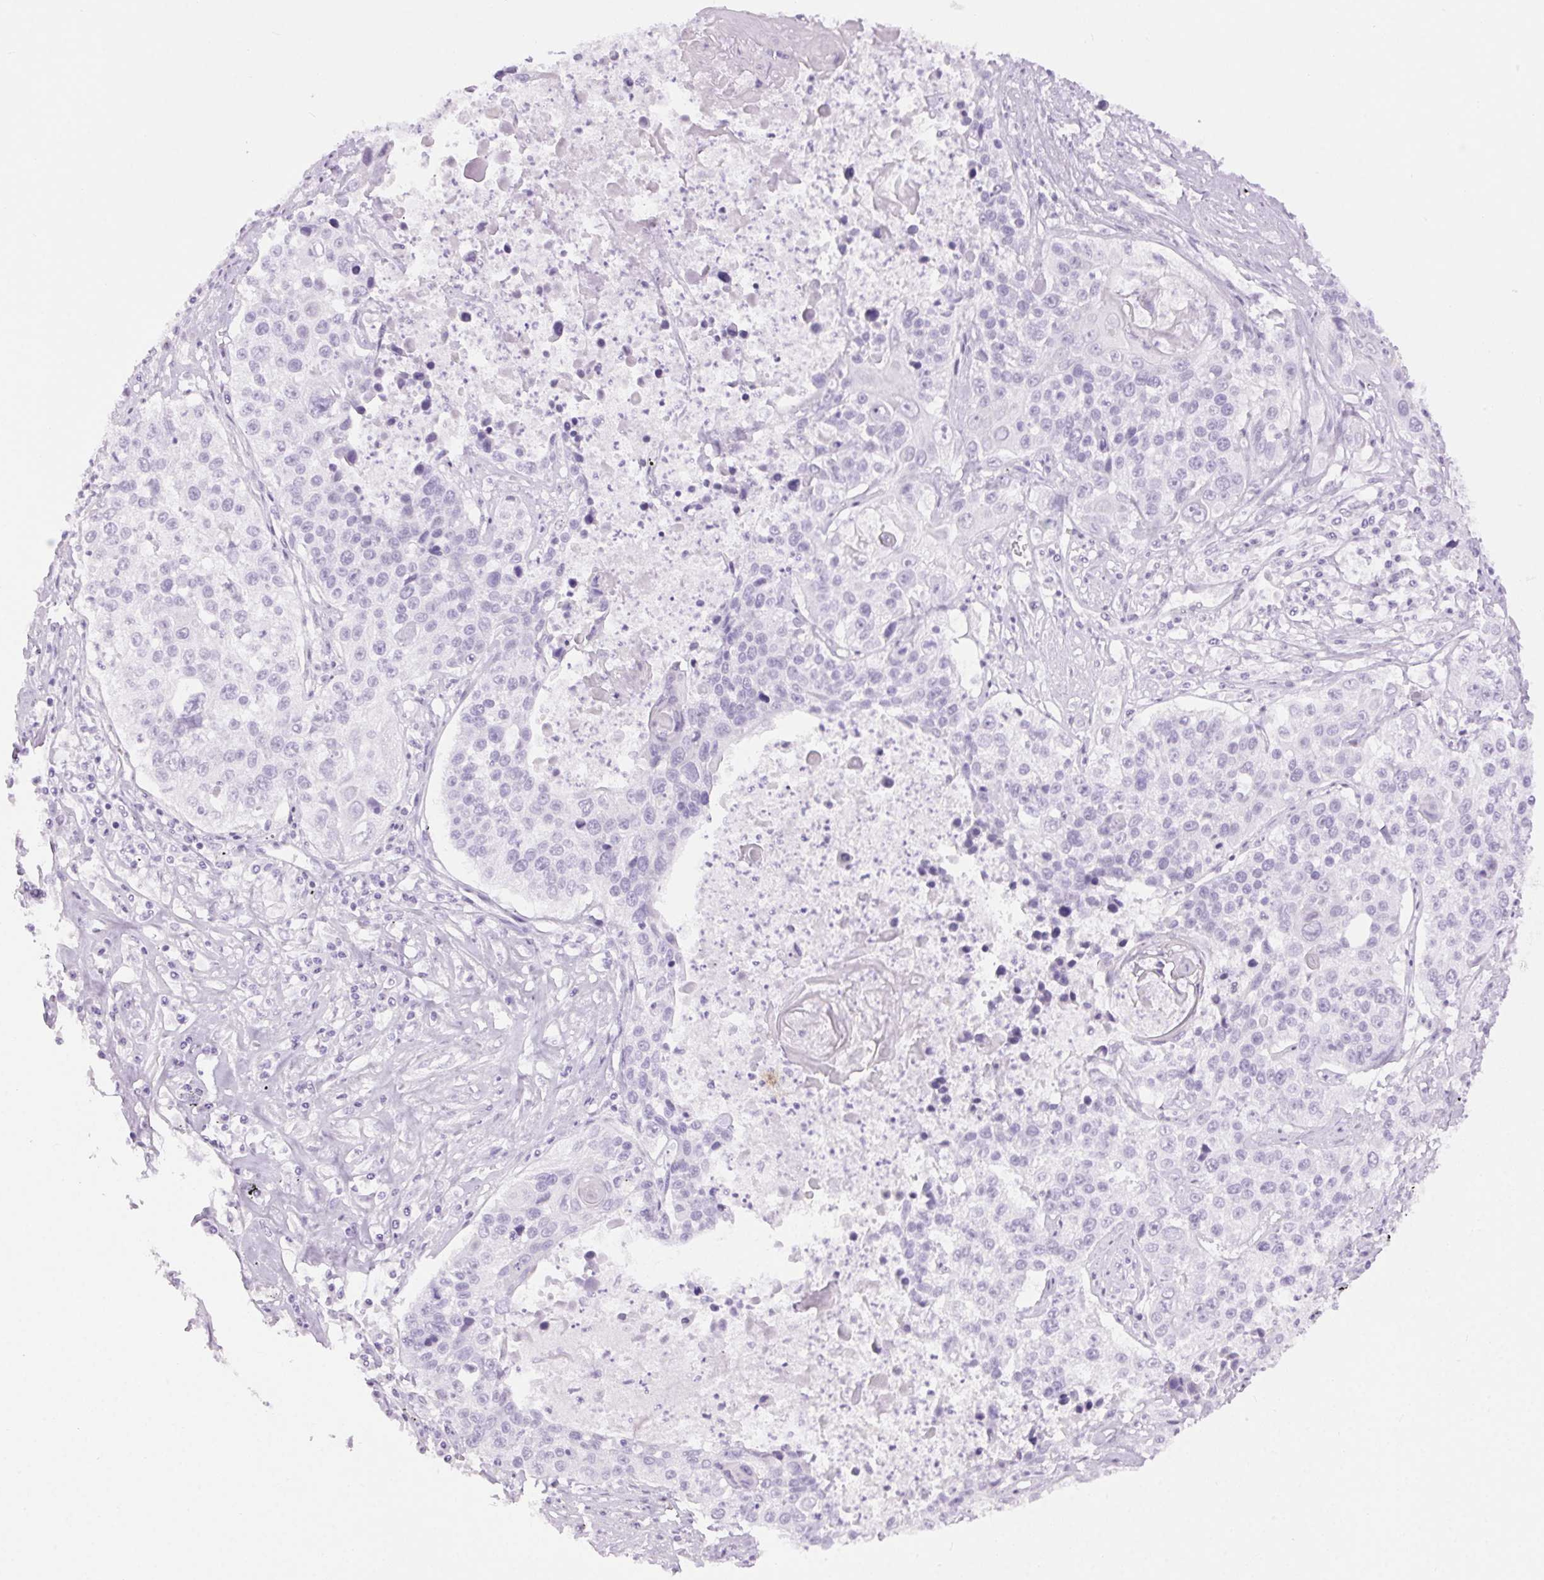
{"staining": {"intensity": "negative", "quantity": "none", "location": "none"}, "tissue": "lung cancer", "cell_type": "Tumor cells", "image_type": "cancer", "snomed": [{"axis": "morphology", "description": "Squamous cell carcinoma, NOS"}, {"axis": "morphology", "description": "Squamous cell carcinoma, metastatic, NOS"}, {"axis": "topography", "description": "Lung"}, {"axis": "topography", "description": "Pleura, NOS"}], "caption": "Tumor cells are negative for protein expression in human lung cancer (metastatic squamous cell carcinoma).", "gene": "BEND2", "patient": {"sex": "male", "age": 72}}